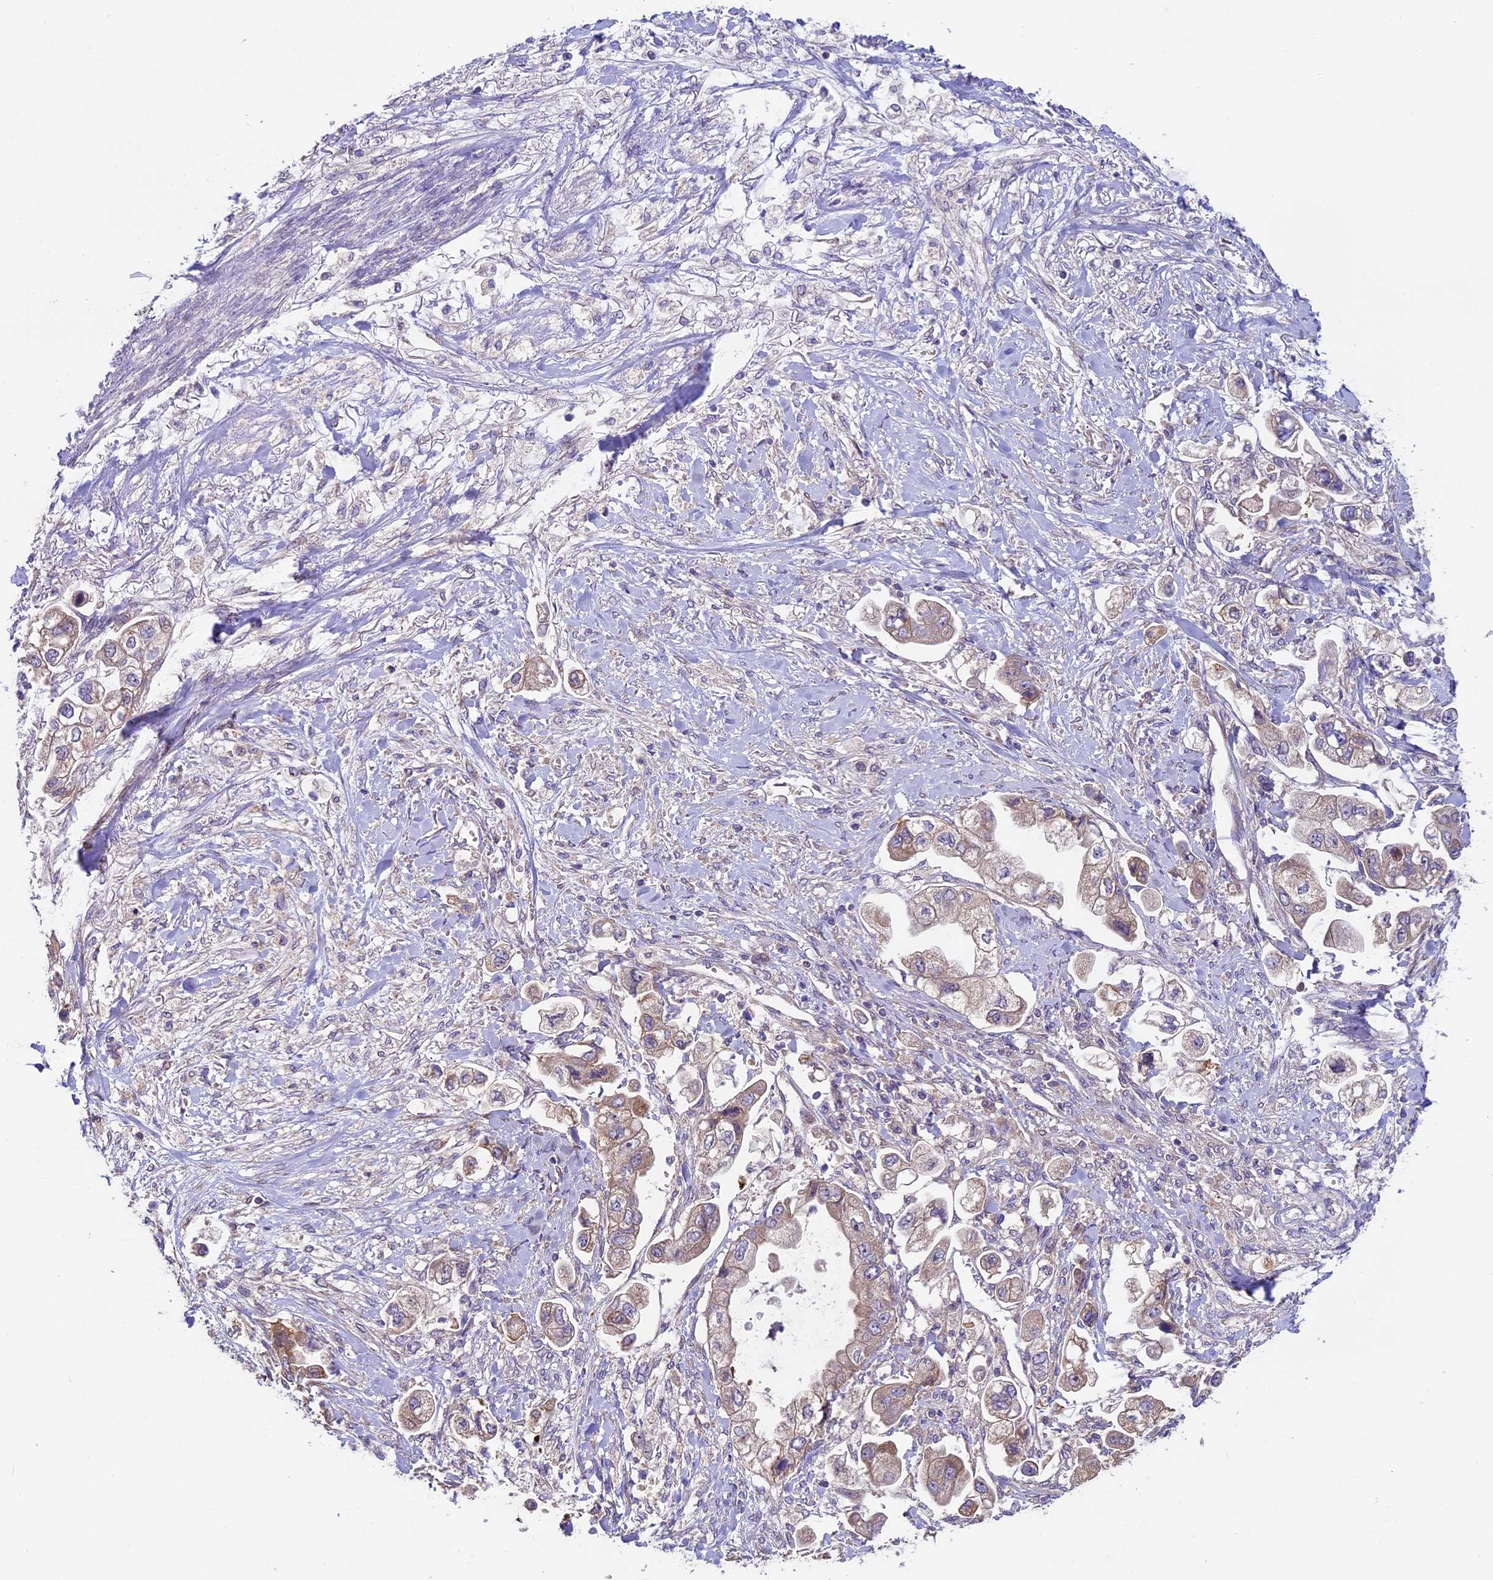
{"staining": {"intensity": "weak", "quantity": ">75%", "location": "cytoplasmic/membranous"}, "tissue": "stomach cancer", "cell_type": "Tumor cells", "image_type": "cancer", "snomed": [{"axis": "morphology", "description": "Adenocarcinoma, NOS"}, {"axis": "topography", "description": "Stomach"}], "caption": "Protein expression analysis of adenocarcinoma (stomach) exhibits weak cytoplasmic/membranous expression in approximately >75% of tumor cells. Nuclei are stained in blue.", "gene": "SPIRE1", "patient": {"sex": "male", "age": 62}}